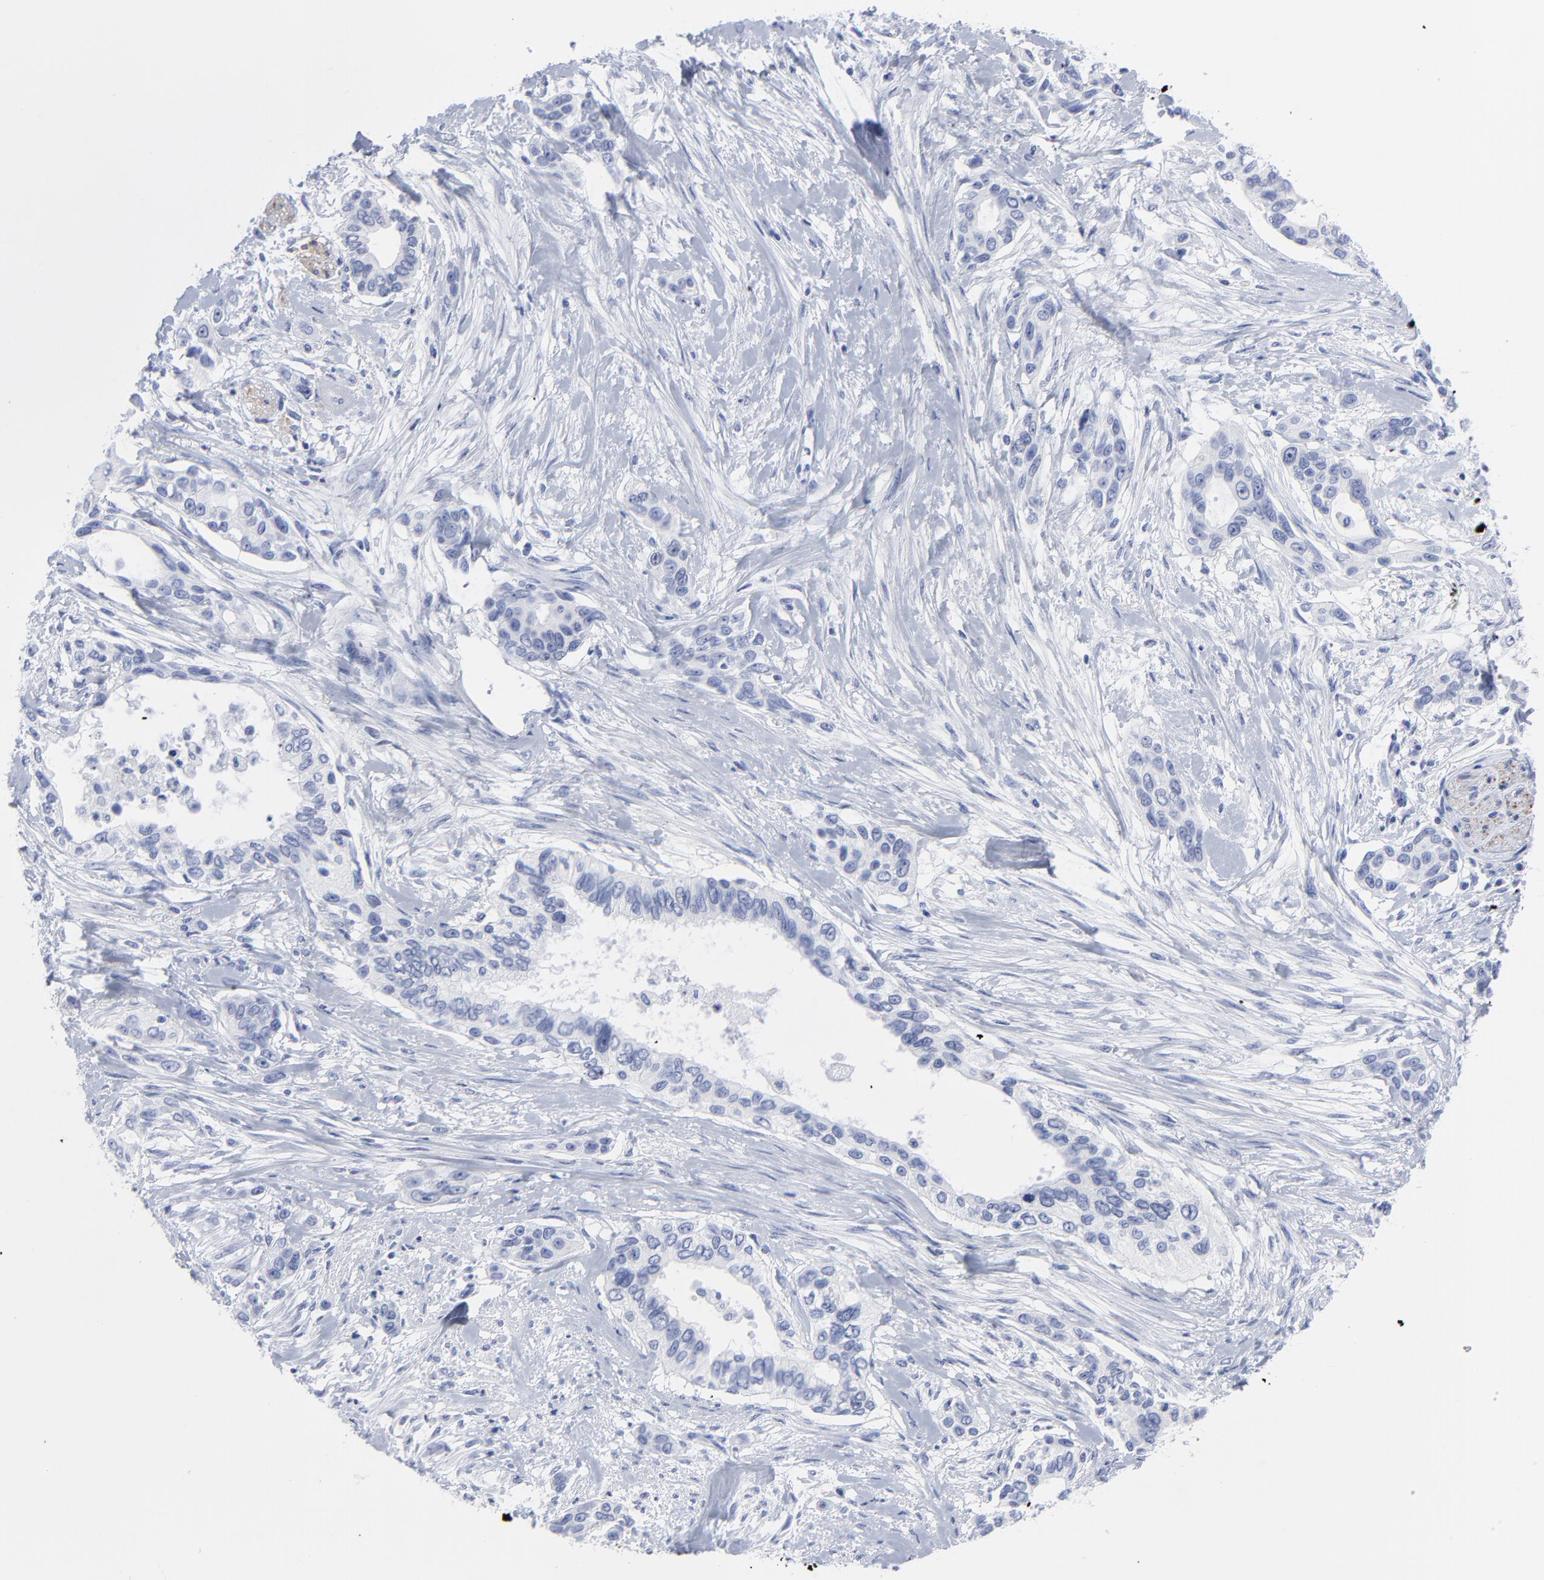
{"staining": {"intensity": "negative", "quantity": "none", "location": "none"}, "tissue": "pancreatic cancer", "cell_type": "Tumor cells", "image_type": "cancer", "snomed": [{"axis": "morphology", "description": "Adenocarcinoma, NOS"}, {"axis": "topography", "description": "Pancreas"}], "caption": "Pancreatic adenocarcinoma stained for a protein using immunohistochemistry (IHC) reveals no staining tumor cells.", "gene": "CNTN3", "patient": {"sex": "female", "age": 60}}